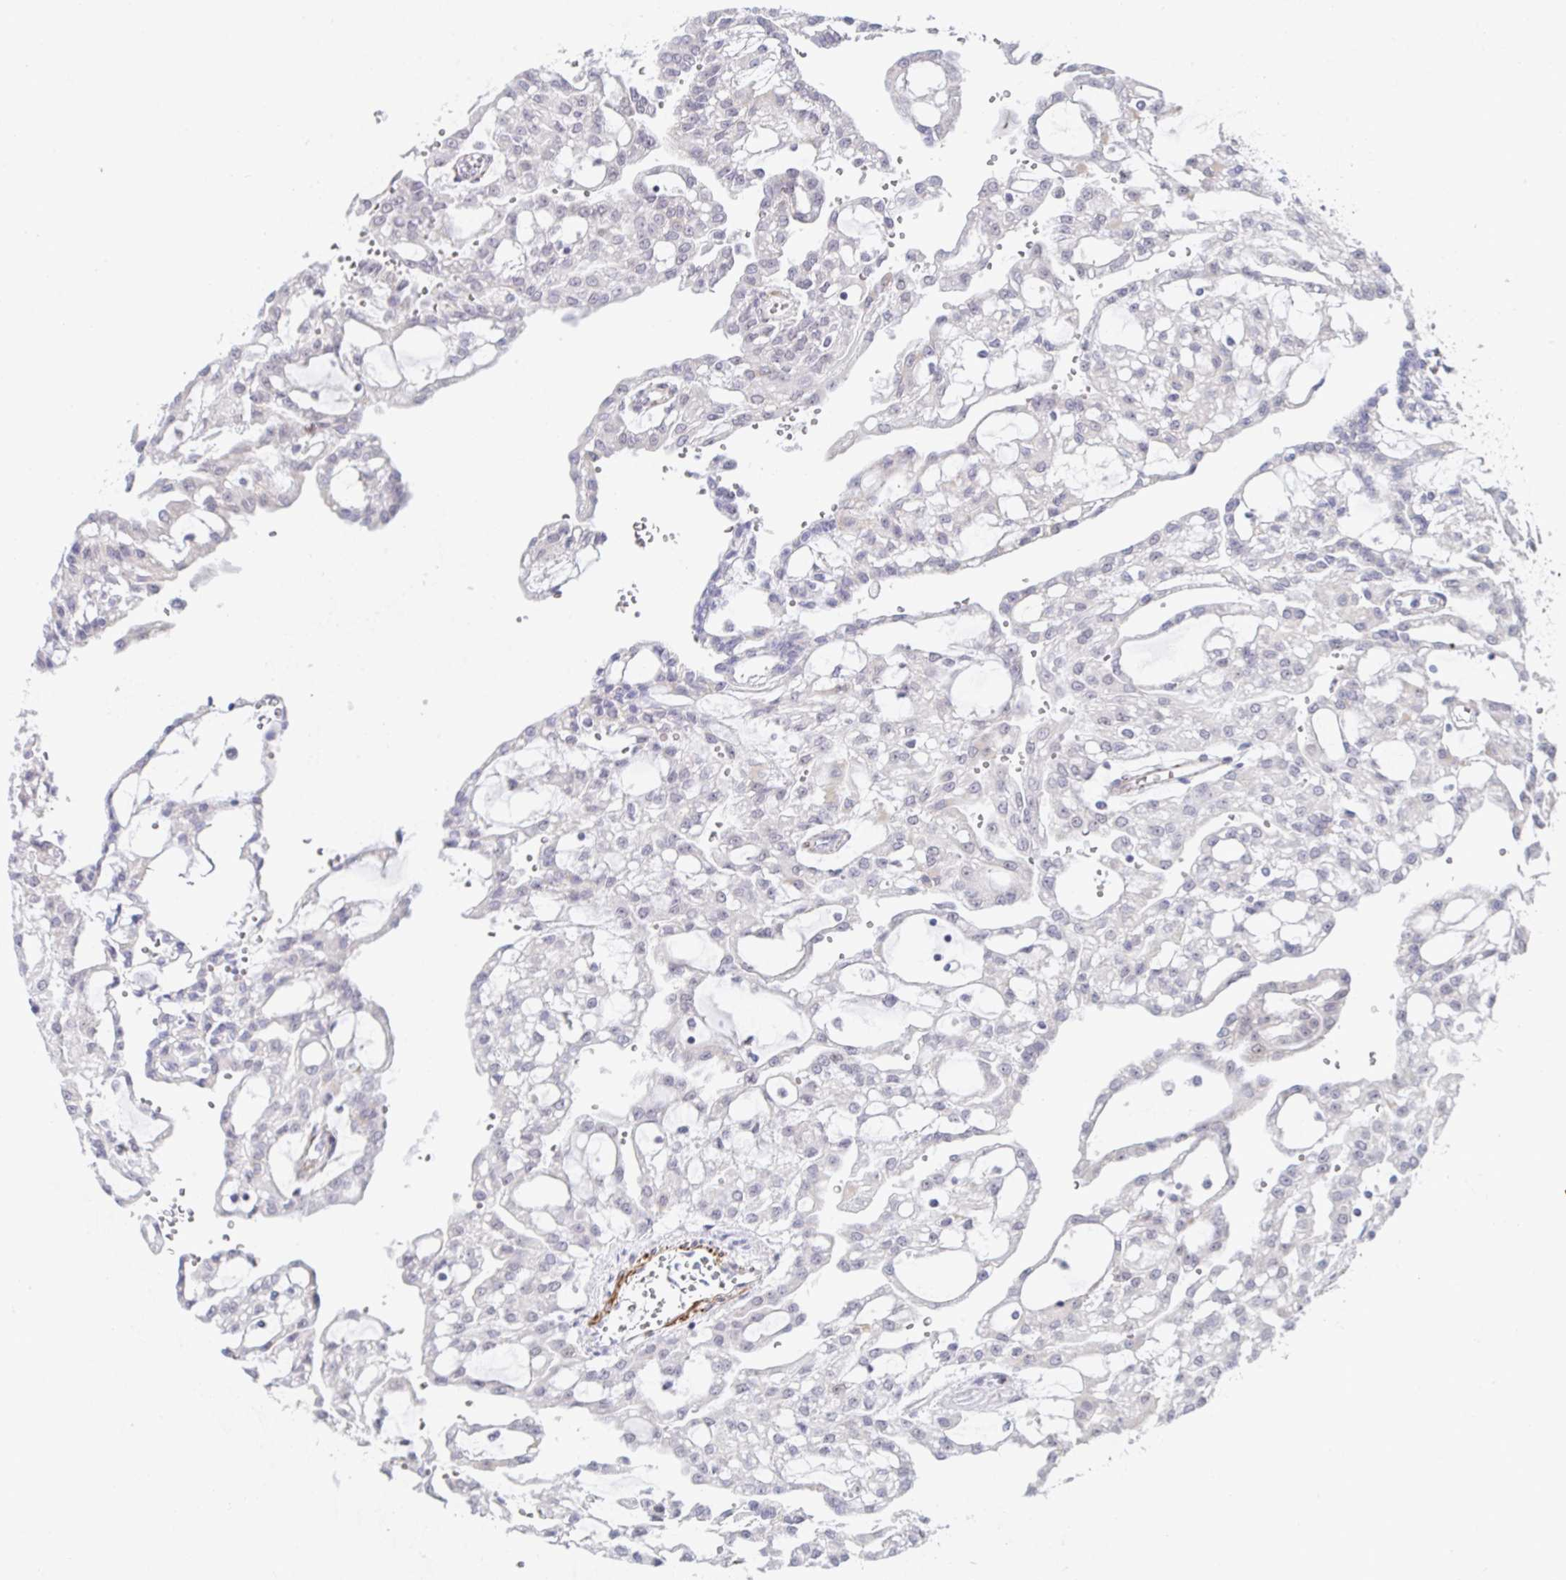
{"staining": {"intensity": "negative", "quantity": "none", "location": "none"}, "tissue": "renal cancer", "cell_type": "Tumor cells", "image_type": "cancer", "snomed": [{"axis": "morphology", "description": "Adenocarcinoma, NOS"}, {"axis": "topography", "description": "Kidney"}], "caption": "Renal cancer (adenocarcinoma) was stained to show a protein in brown. There is no significant positivity in tumor cells.", "gene": "GINS2", "patient": {"sex": "male", "age": 63}}